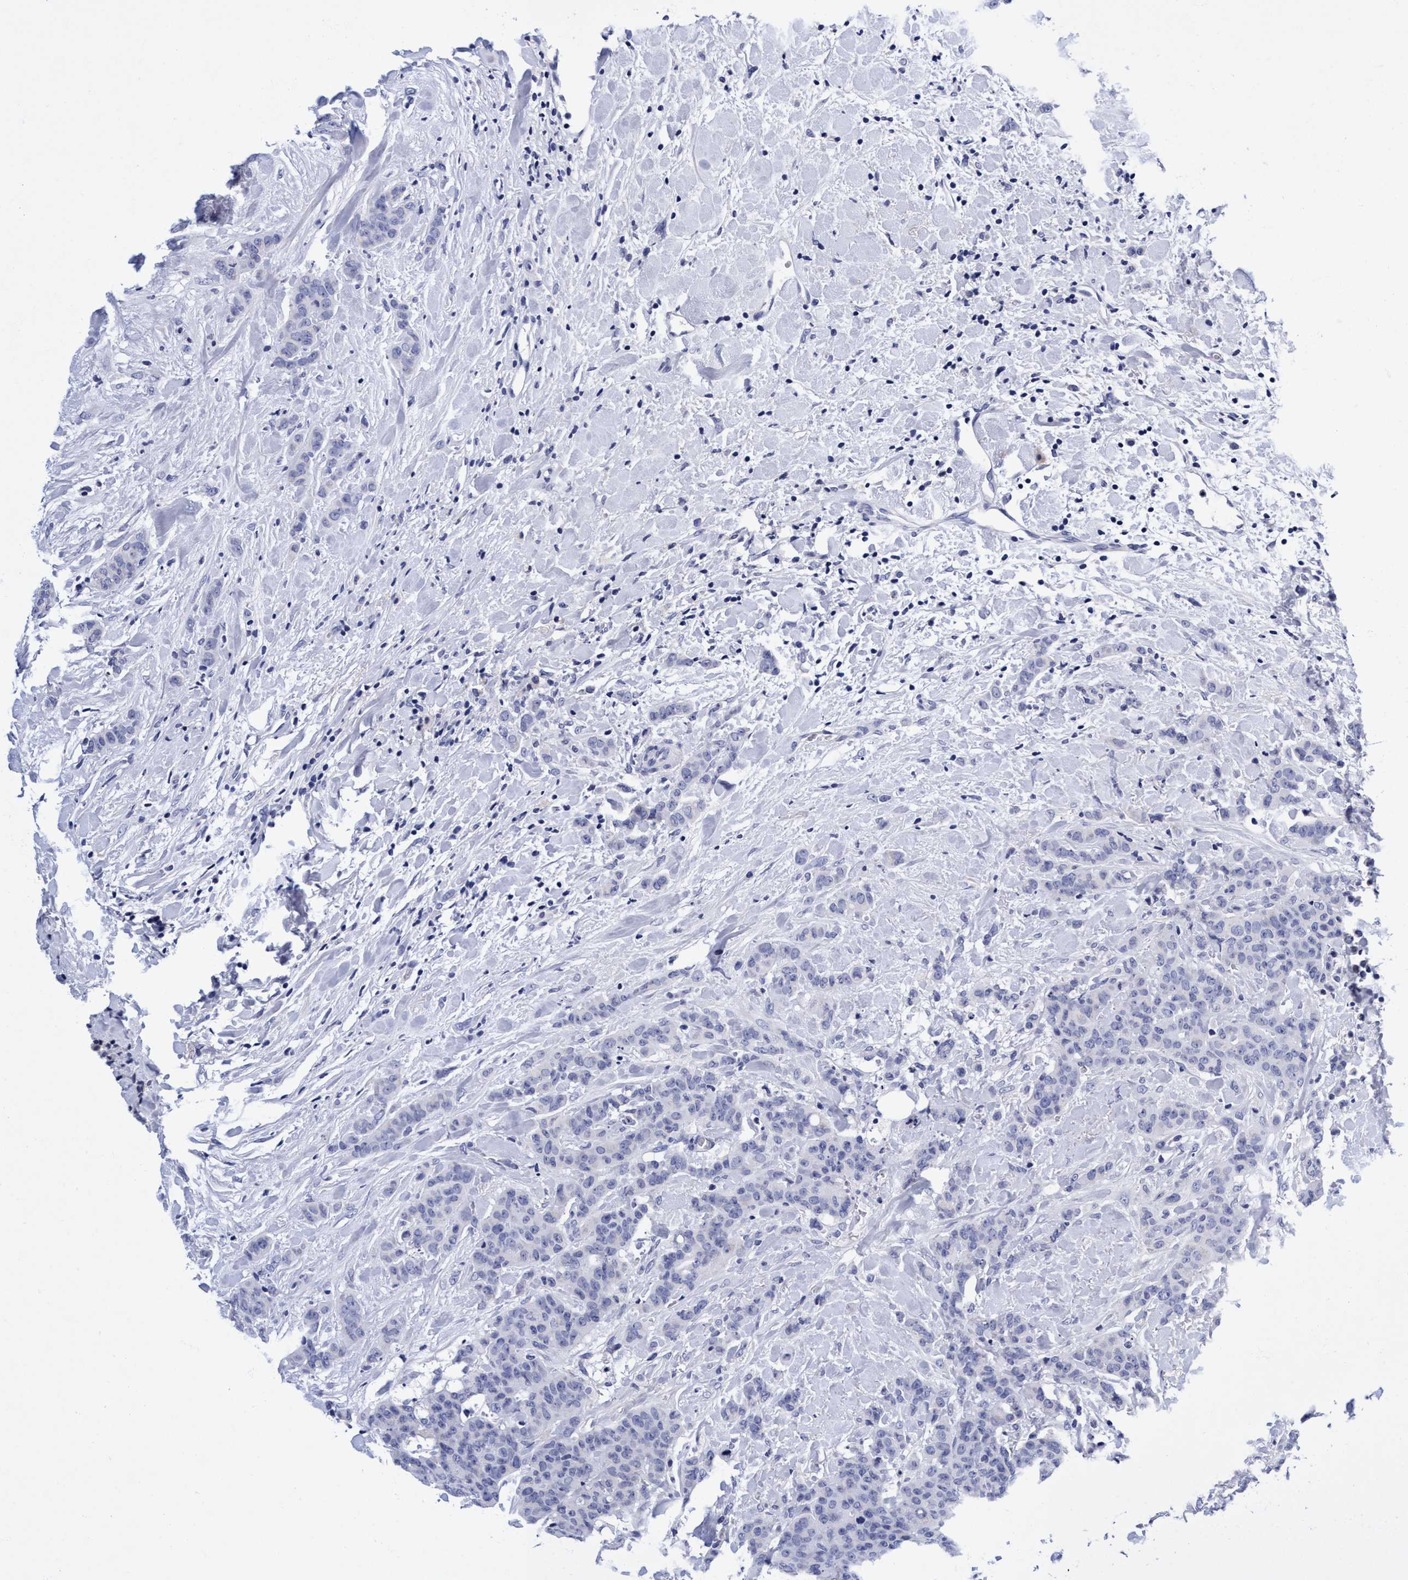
{"staining": {"intensity": "negative", "quantity": "none", "location": "none"}, "tissue": "breast cancer", "cell_type": "Tumor cells", "image_type": "cancer", "snomed": [{"axis": "morphology", "description": "Normal tissue, NOS"}, {"axis": "morphology", "description": "Duct carcinoma"}, {"axis": "topography", "description": "Breast"}], "caption": "Tumor cells are negative for brown protein staining in breast cancer (intraductal carcinoma).", "gene": "PLPPR1", "patient": {"sex": "female", "age": 40}}